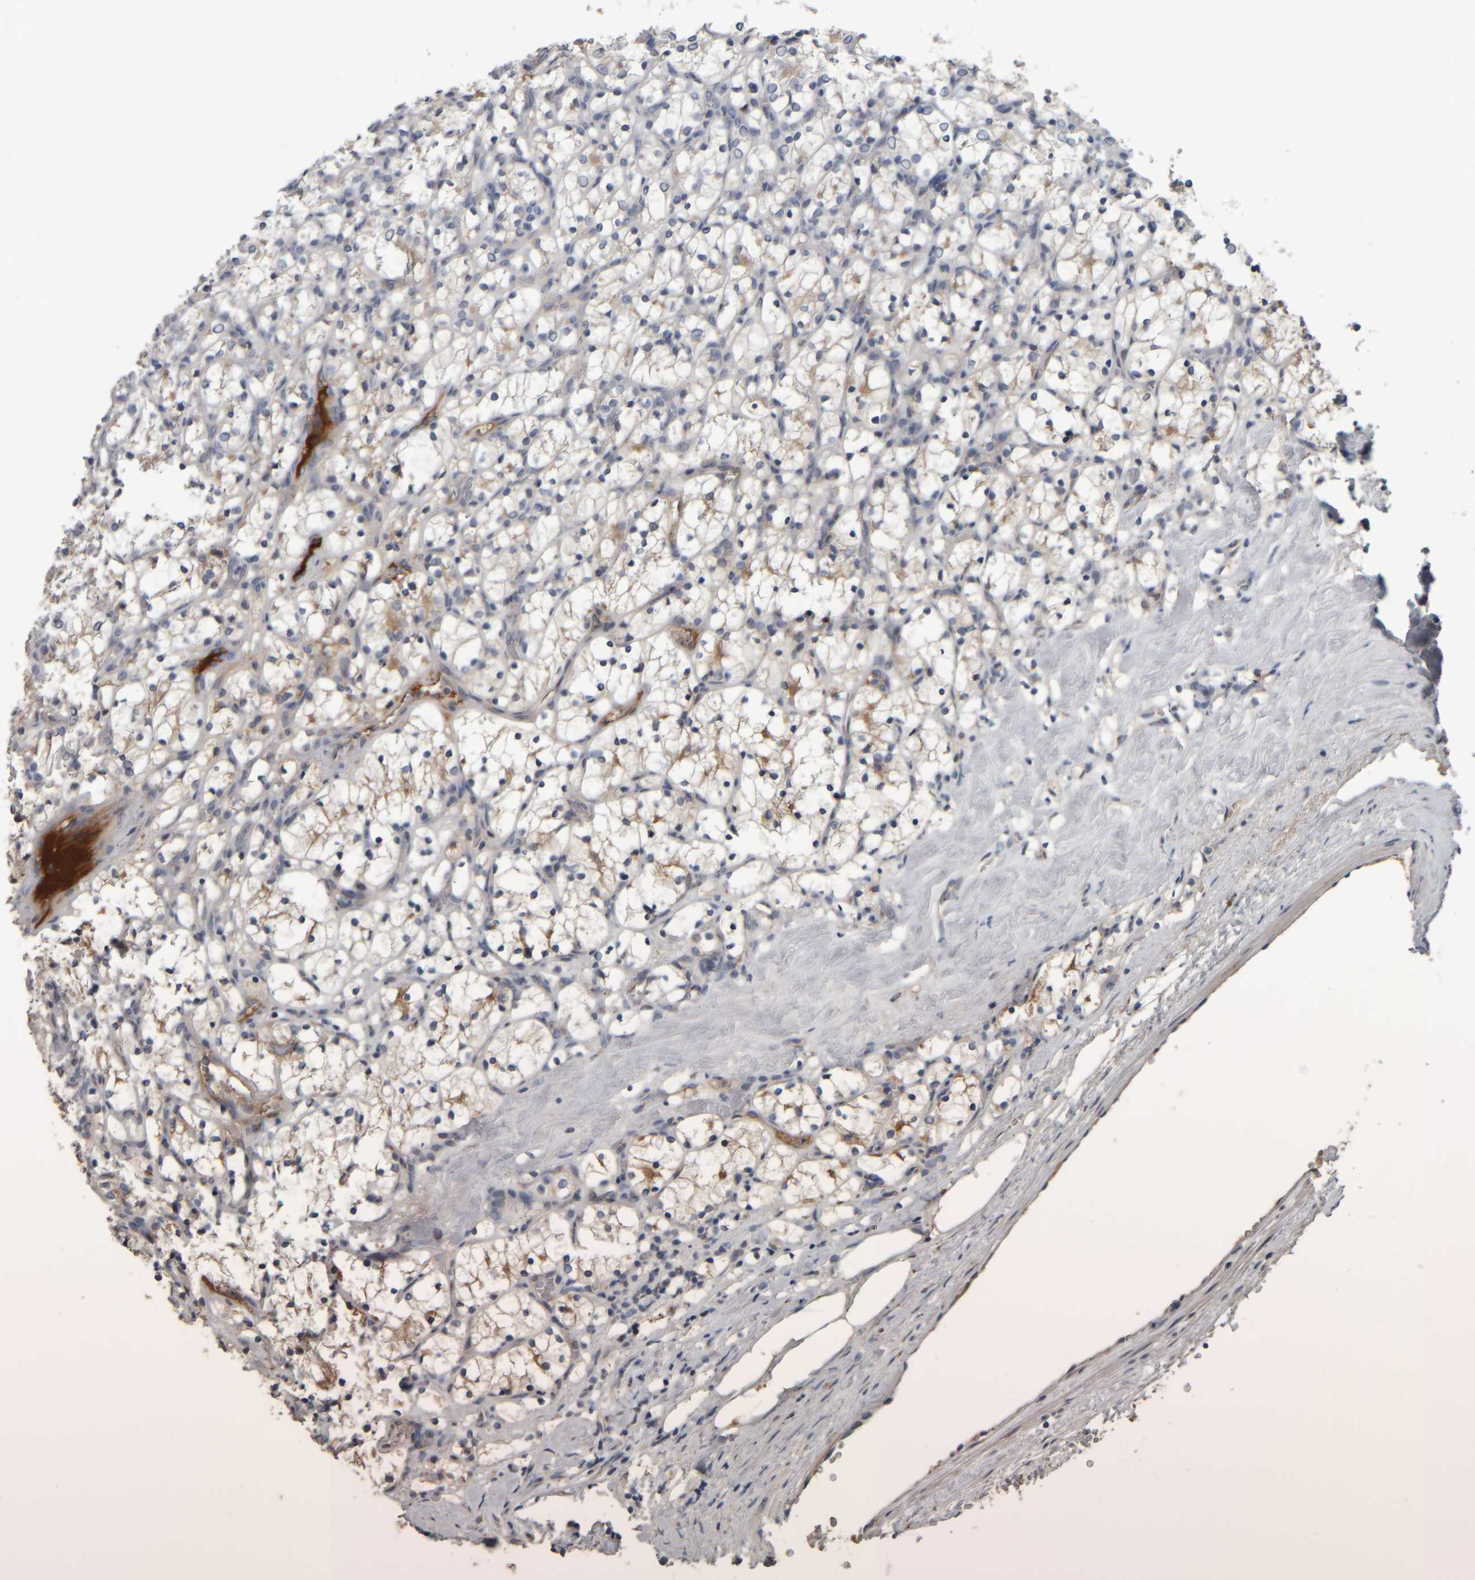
{"staining": {"intensity": "weak", "quantity": "25%-75%", "location": "cytoplasmic/membranous"}, "tissue": "renal cancer", "cell_type": "Tumor cells", "image_type": "cancer", "snomed": [{"axis": "morphology", "description": "Adenocarcinoma, NOS"}, {"axis": "topography", "description": "Kidney"}], "caption": "Adenocarcinoma (renal) was stained to show a protein in brown. There is low levels of weak cytoplasmic/membranous expression in about 25%-75% of tumor cells.", "gene": "CAVIN4", "patient": {"sex": "female", "age": 69}}